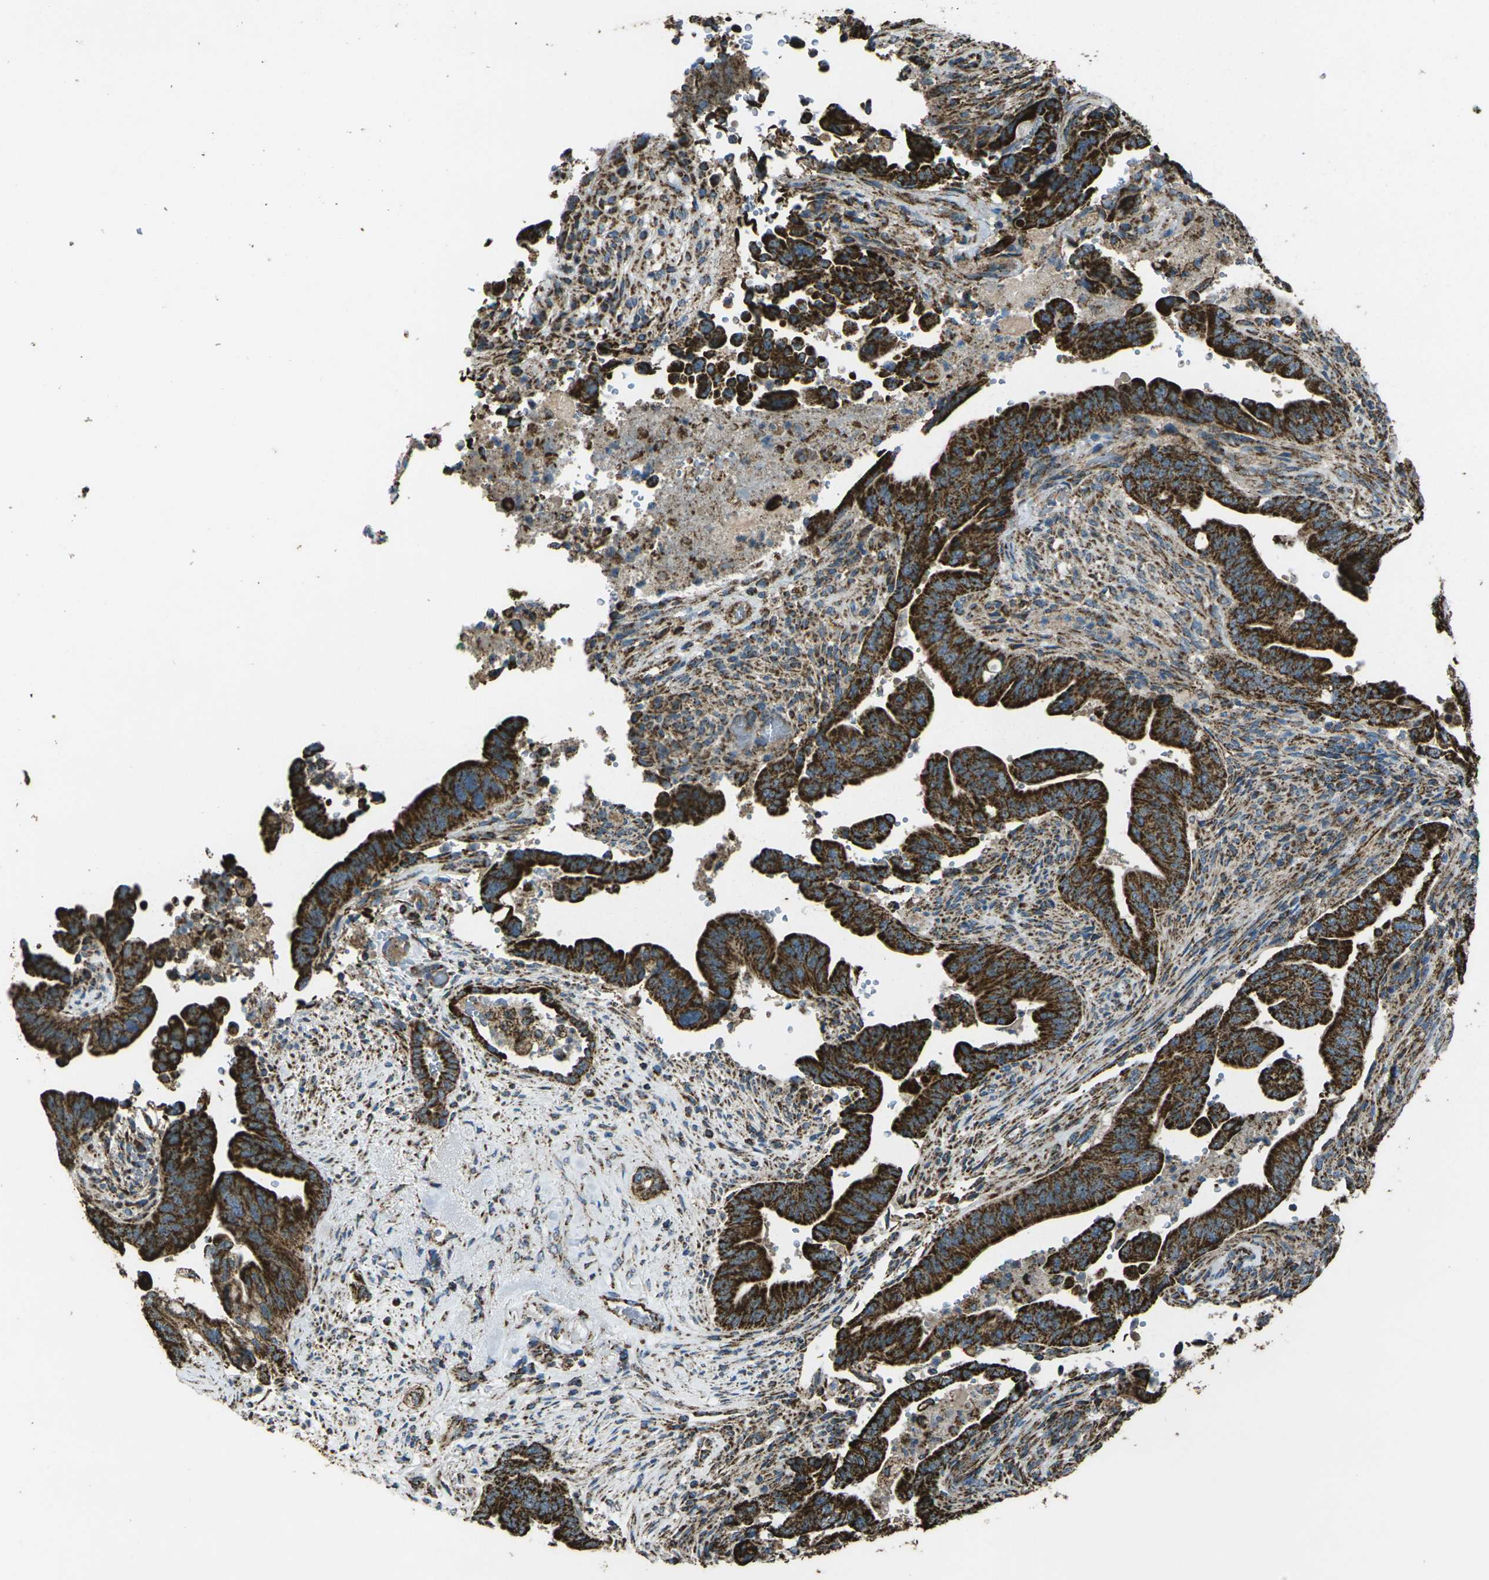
{"staining": {"intensity": "strong", "quantity": ">75%", "location": "cytoplasmic/membranous"}, "tissue": "pancreatic cancer", "cell_type": "Tumor cells", "image_type": "cancer", "snomed": [{"axis": "morphology", "description": "Adenocarcinoma, NOS"}, {"axis": "topography", "description": "Pancreas"}], "caption": "Strong cytoplasmic/membranous expression for a protein is appreciated in about >75% of tumor cells of pancreatic cancer (adenocarcinoma) using immunohistochemistry.", "gene": "KLHL5", "patient": {"sex": "male", "age": 70}}